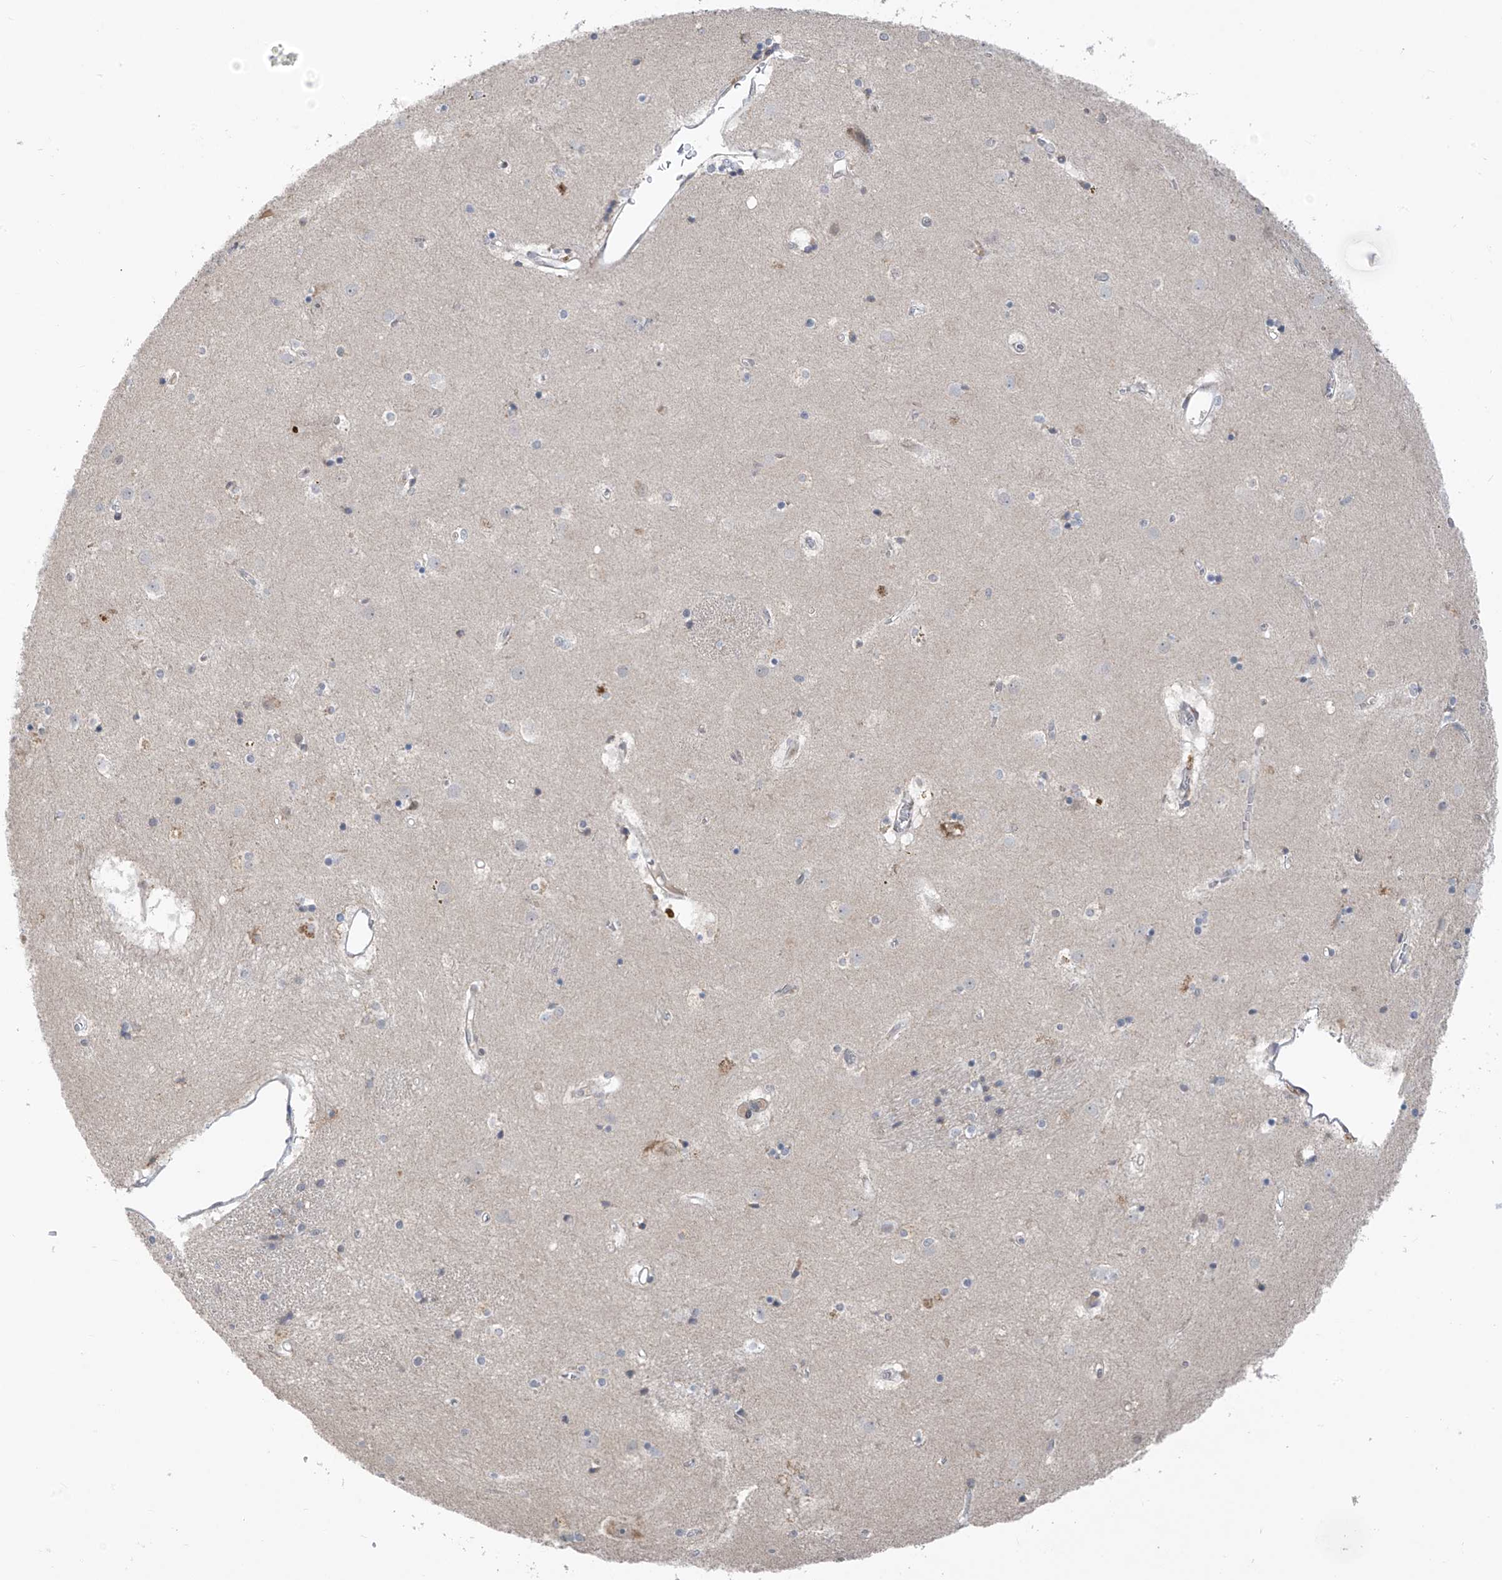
{"staining": {"intensity": "negative", "quantity": "none", "location": "none"}, "tissue": "caudate", "cell_type": "Glial cells", "image_type": "normal", "snomed": [{"axis": "morphology", "description": "Normal tissue, NOS"}, {"axis": "topography", "description": "Lateral ventricle wall"}], "caption": "High power microscopy image of an immunohistochemistry (IHC) histopathology image of benign caudate, revealing no significant expression in glial cells.", "gene": "CYP4V2", "patient": {"sex": "male", "age": 70}}